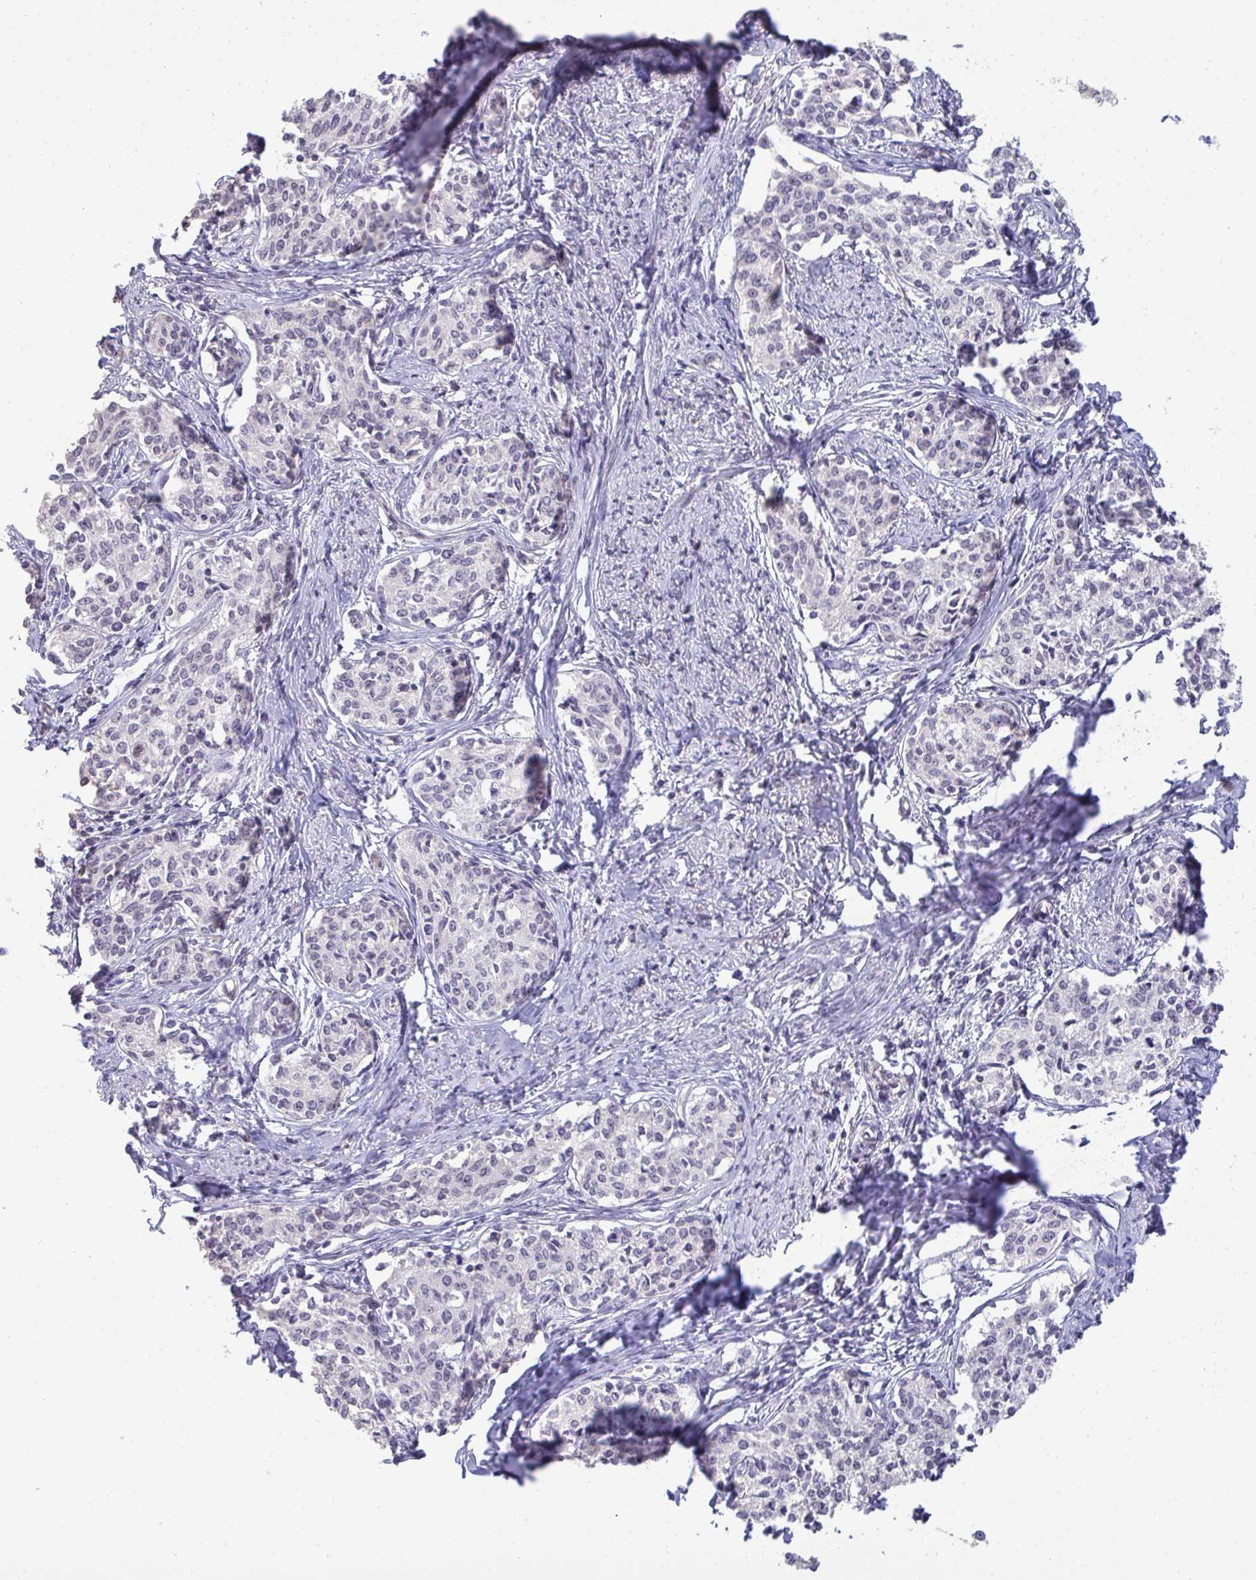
{"staining": {"intensity": "negative", "quantity": "none", "location": "none"}, "tissue": "cervical cancer", "cell_type": "Tumor cells", "image_type": "cancer", "snomed": [{"axis": "morphology", "description": "Squamous cell carcinoma, NOS"}, {"axis": "morphology", "description": "Adenocarcinoma, NOS"}, {"axis": "topography", "description": "Cervix"}], "caption": "Immunohistochemistry of cervical squamous cell carcinoma demonstrates no staining in tumor cells.", "gene": "SENP3", "patient": {"sex": "female", "age": 52}}